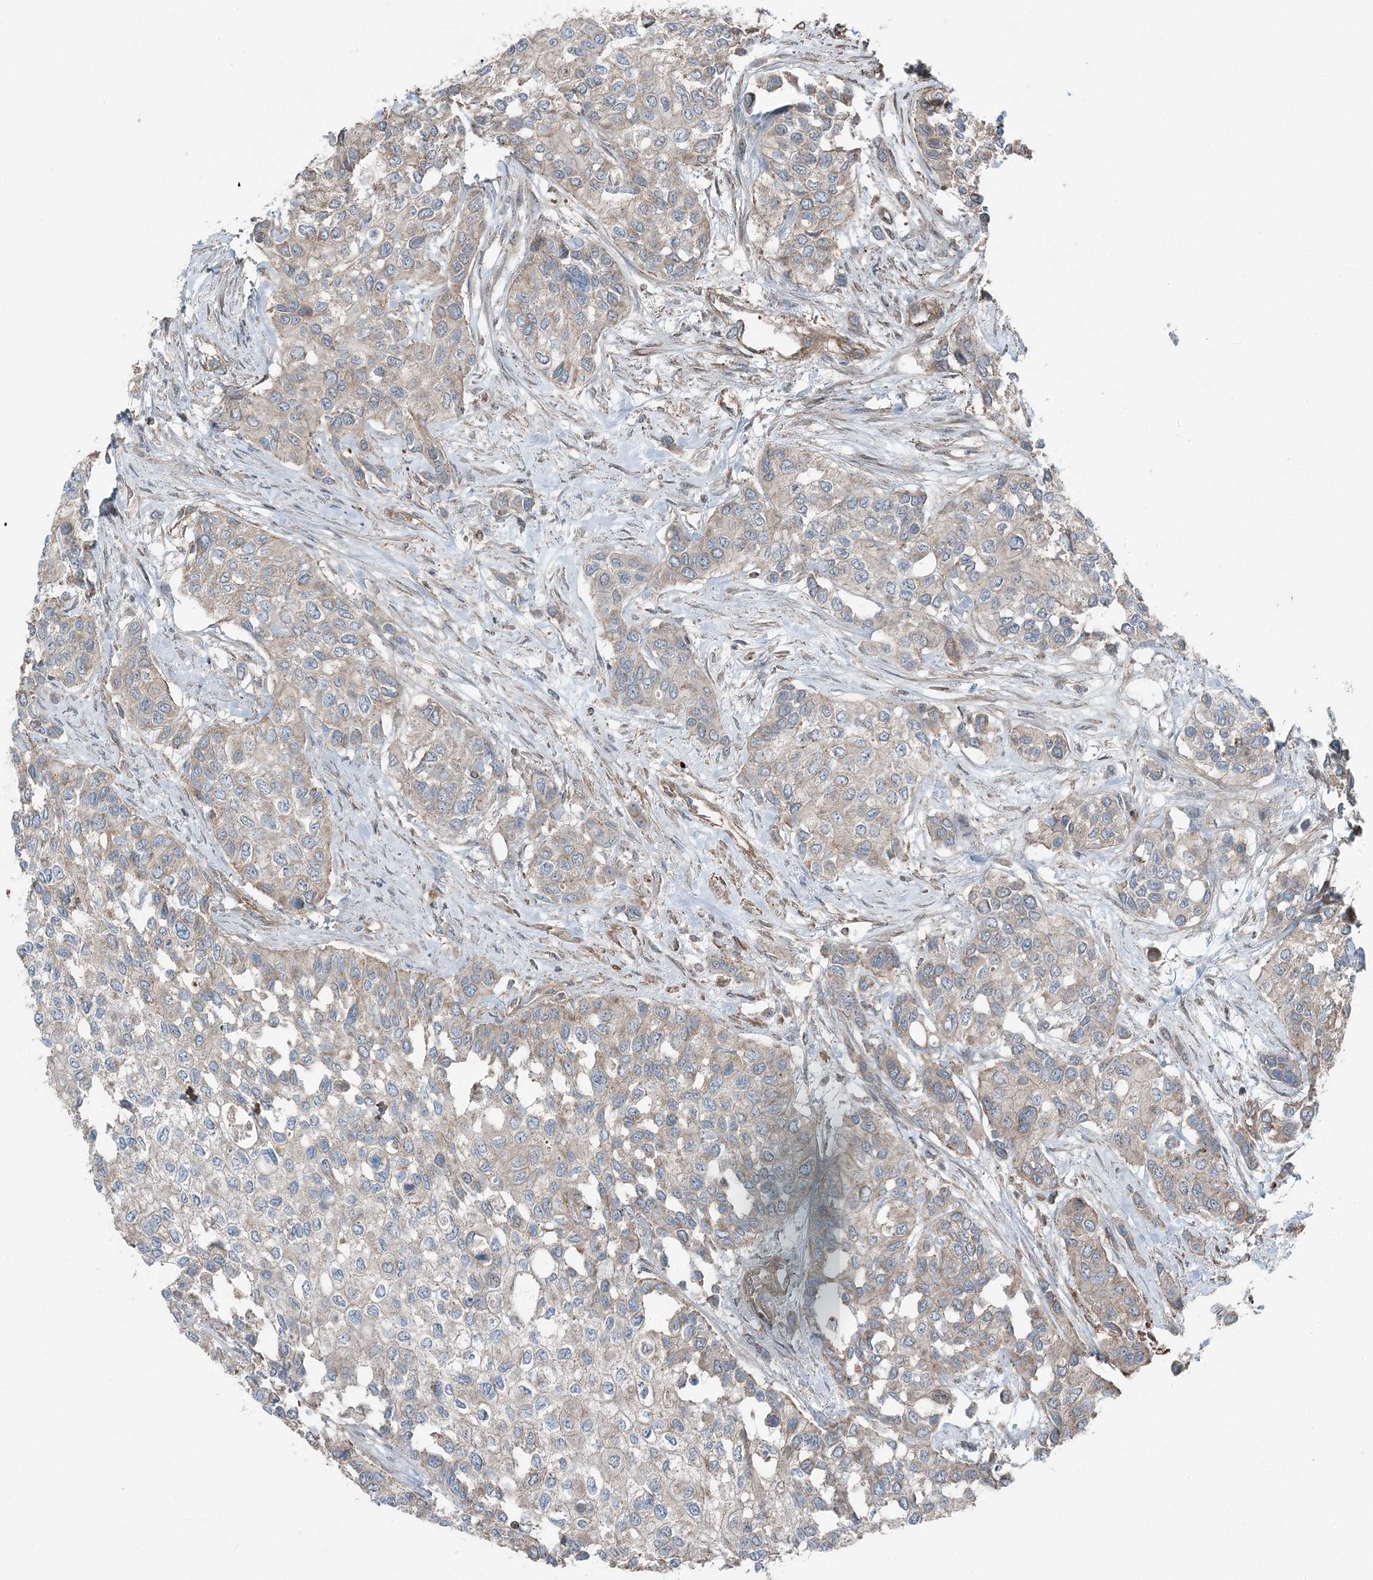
{"staining": {"intensity": "weak", "quantity": "<25%", "location": "cytoplasmic/membranous"}, "tissue": "urothelial cancer", "cell_type": "Tumor cells", "image_type": "cancer", "snomed": [{"axis": "morphology", "description": "Normal tissue, NOS"}, {"axis": "morphology", "description": "Urothelial carcinoma, High grade"}, {"axis": "topography", "description": "Vascular tissue"}, {"axis": "topography", "description": "Urinary bladder"}], "caption": "IHC micrograph of neoplastic tissue: urothelial cancer stained with DAB demonstrates no significant protein staining in tumor cells. The staining was performed using DAB (3,3'-diaminobenzidine) to visualize the protein expression in brown, while the nuclei were stained in blue with hematoxylin (Magnification: 20x).", "gene": "KY", "patient": {"sex": "female", "age": 56}}